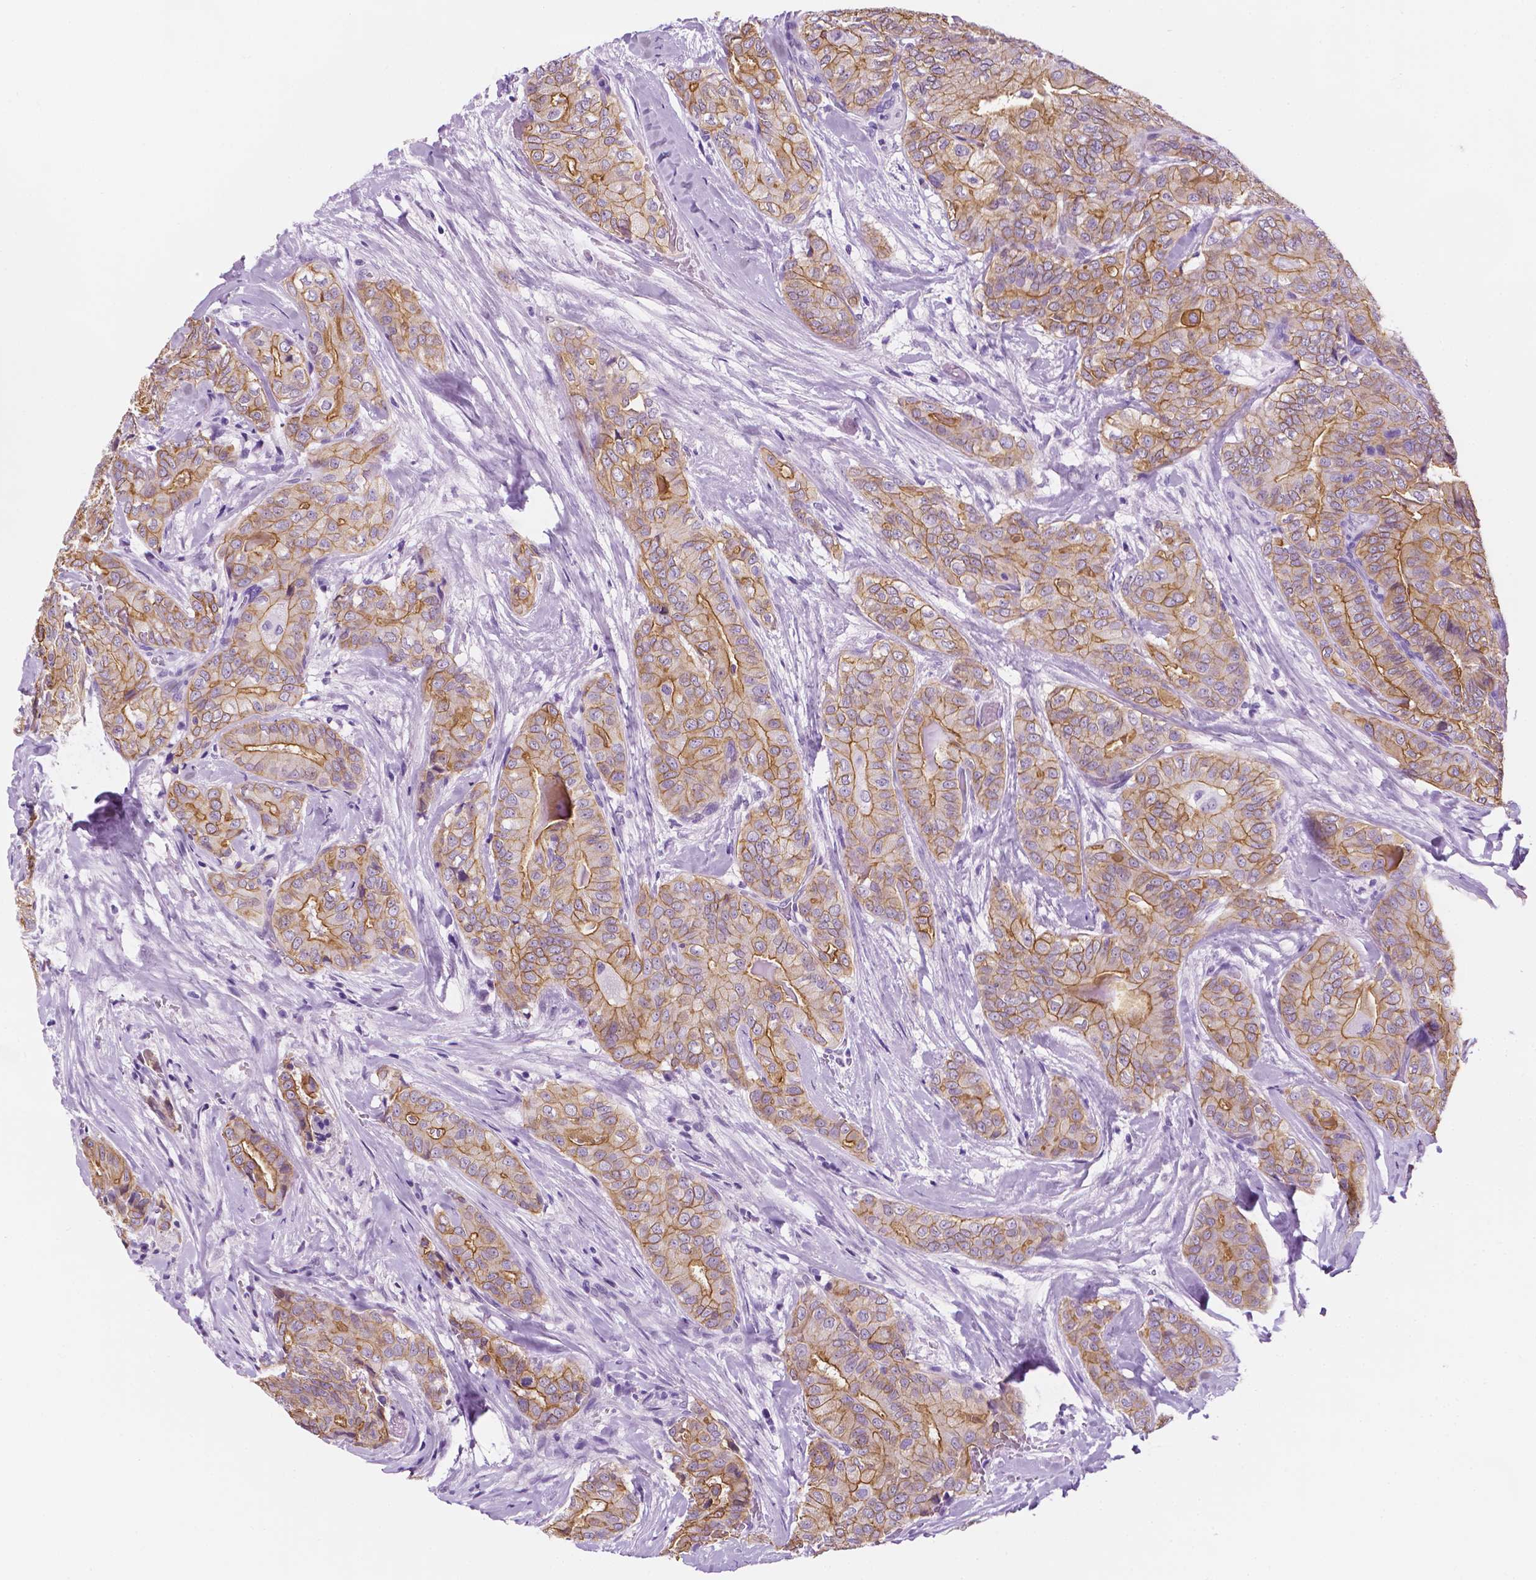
{"staining": {"intensity": "moderate", "quantity": "25%-75%", "location": "cytoplasmic/membranous"}, "tissue": "thyroid cancer", "cell_type": "Tumor cells", "image_type": "cancer", "snomed": [{"axis": "morphology", "description": "Papillary adenocarcinoma, NOS"}, {"axis": "topography", "description": "Thyroid gland"}], "caption": "Thyroid cancer stained for a protein (brown) exhibits moderate cytoplasmic/membranous positive positivity in approximately 25%-75% of tumor cells.", "gene": "PPL", "patient": {"sex": "male", "age": 61}}